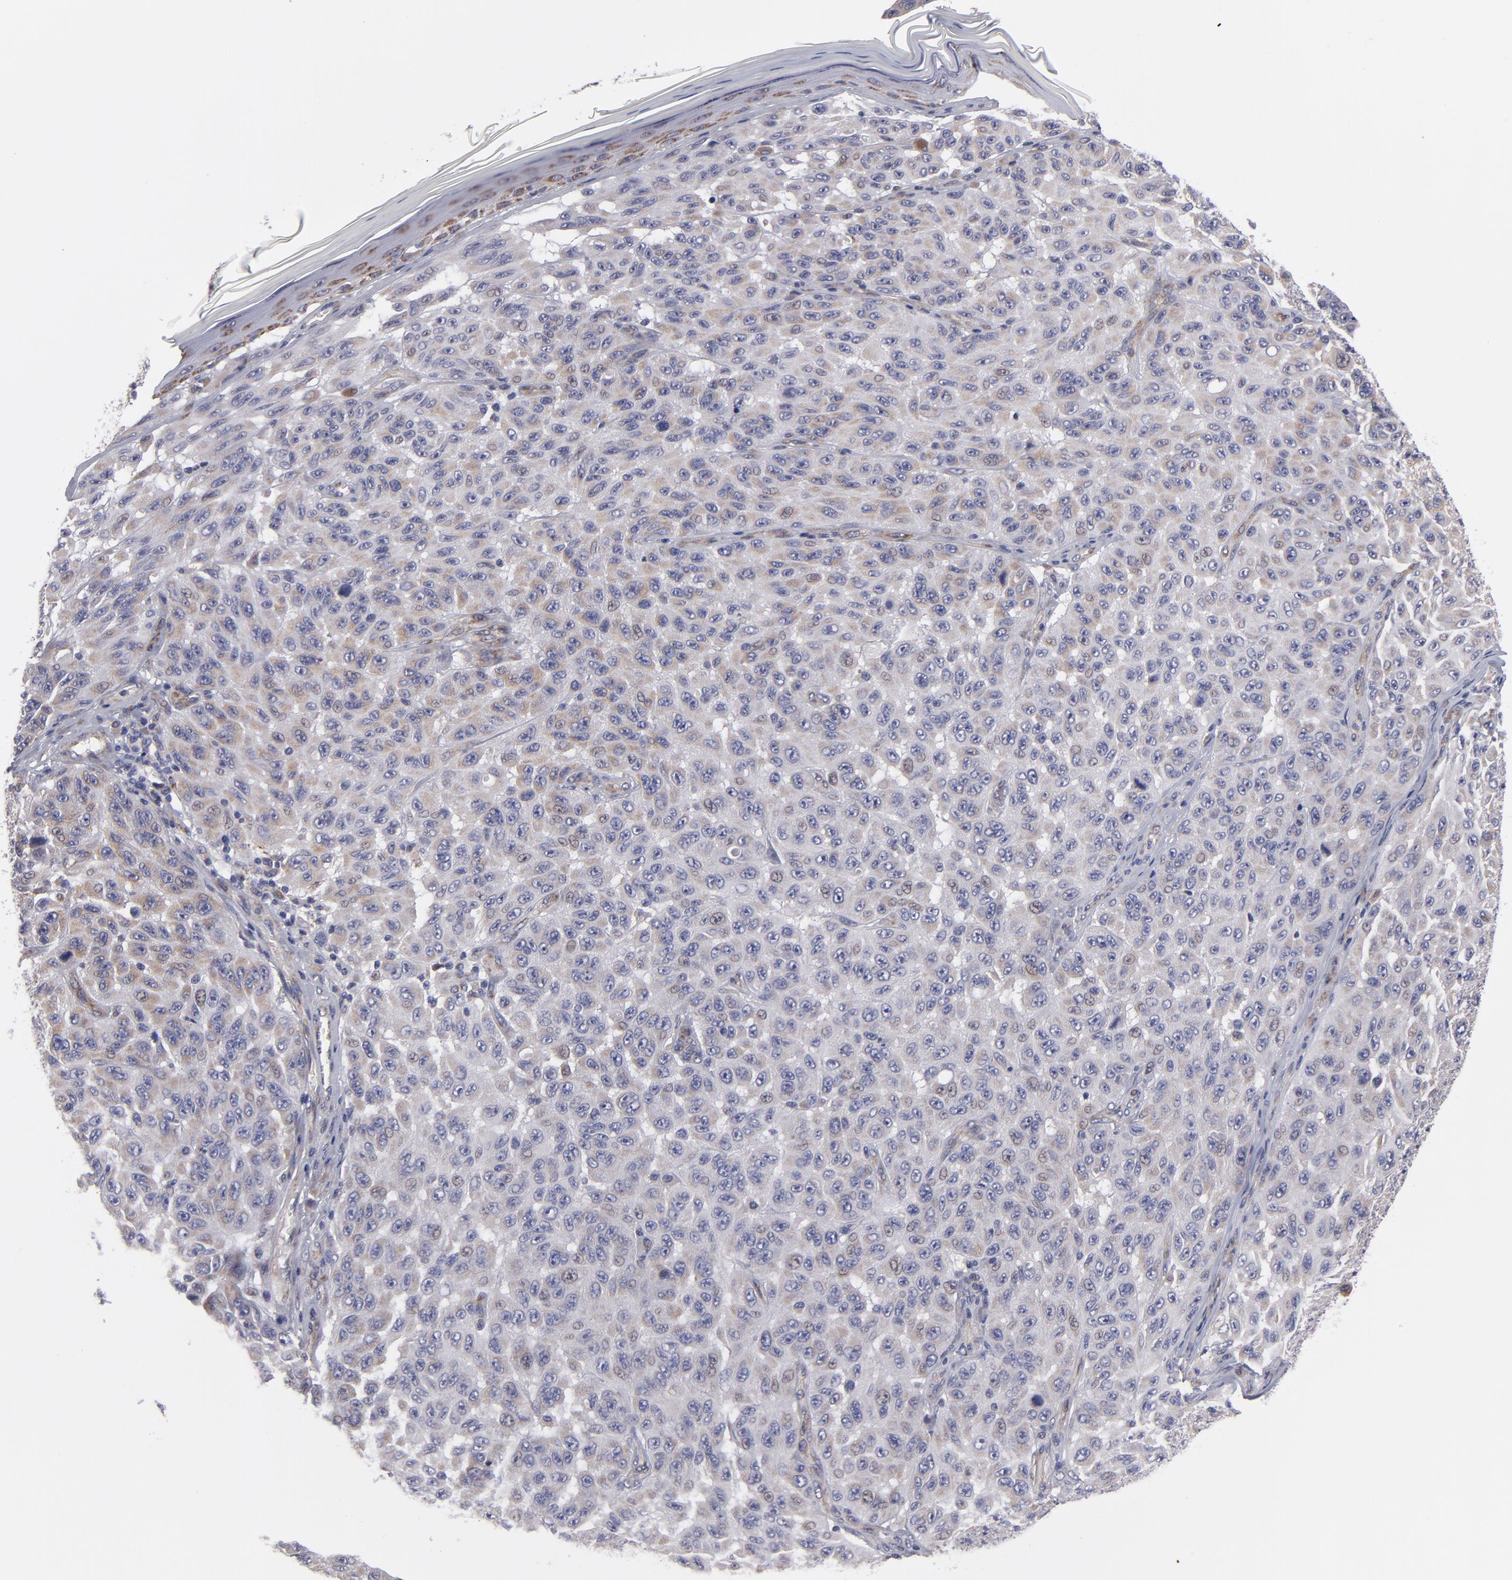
{"staining": {"intensity": "weak", "quantity": ">75%", "location": "cytoplasmic/membranous"}, "tissue": "melanoma", "cell_type": "Tumor cells", "image_type": "cancer", "snomed": [{"axis": "morphology", "description": "Malignant melanoma, NOS"}, {"axis": "topography", "description": "Skin"}], "caption": "This image demonstrates melanoma stained with immunohistochemistry to label a protein in brown. The cytoplasmic/membranous of tumor cells show weak positivity for the protein. Nuclei are counter-stained blue.", "gene": "HCCS", "patient": {"sex": "male", "age": 30}}